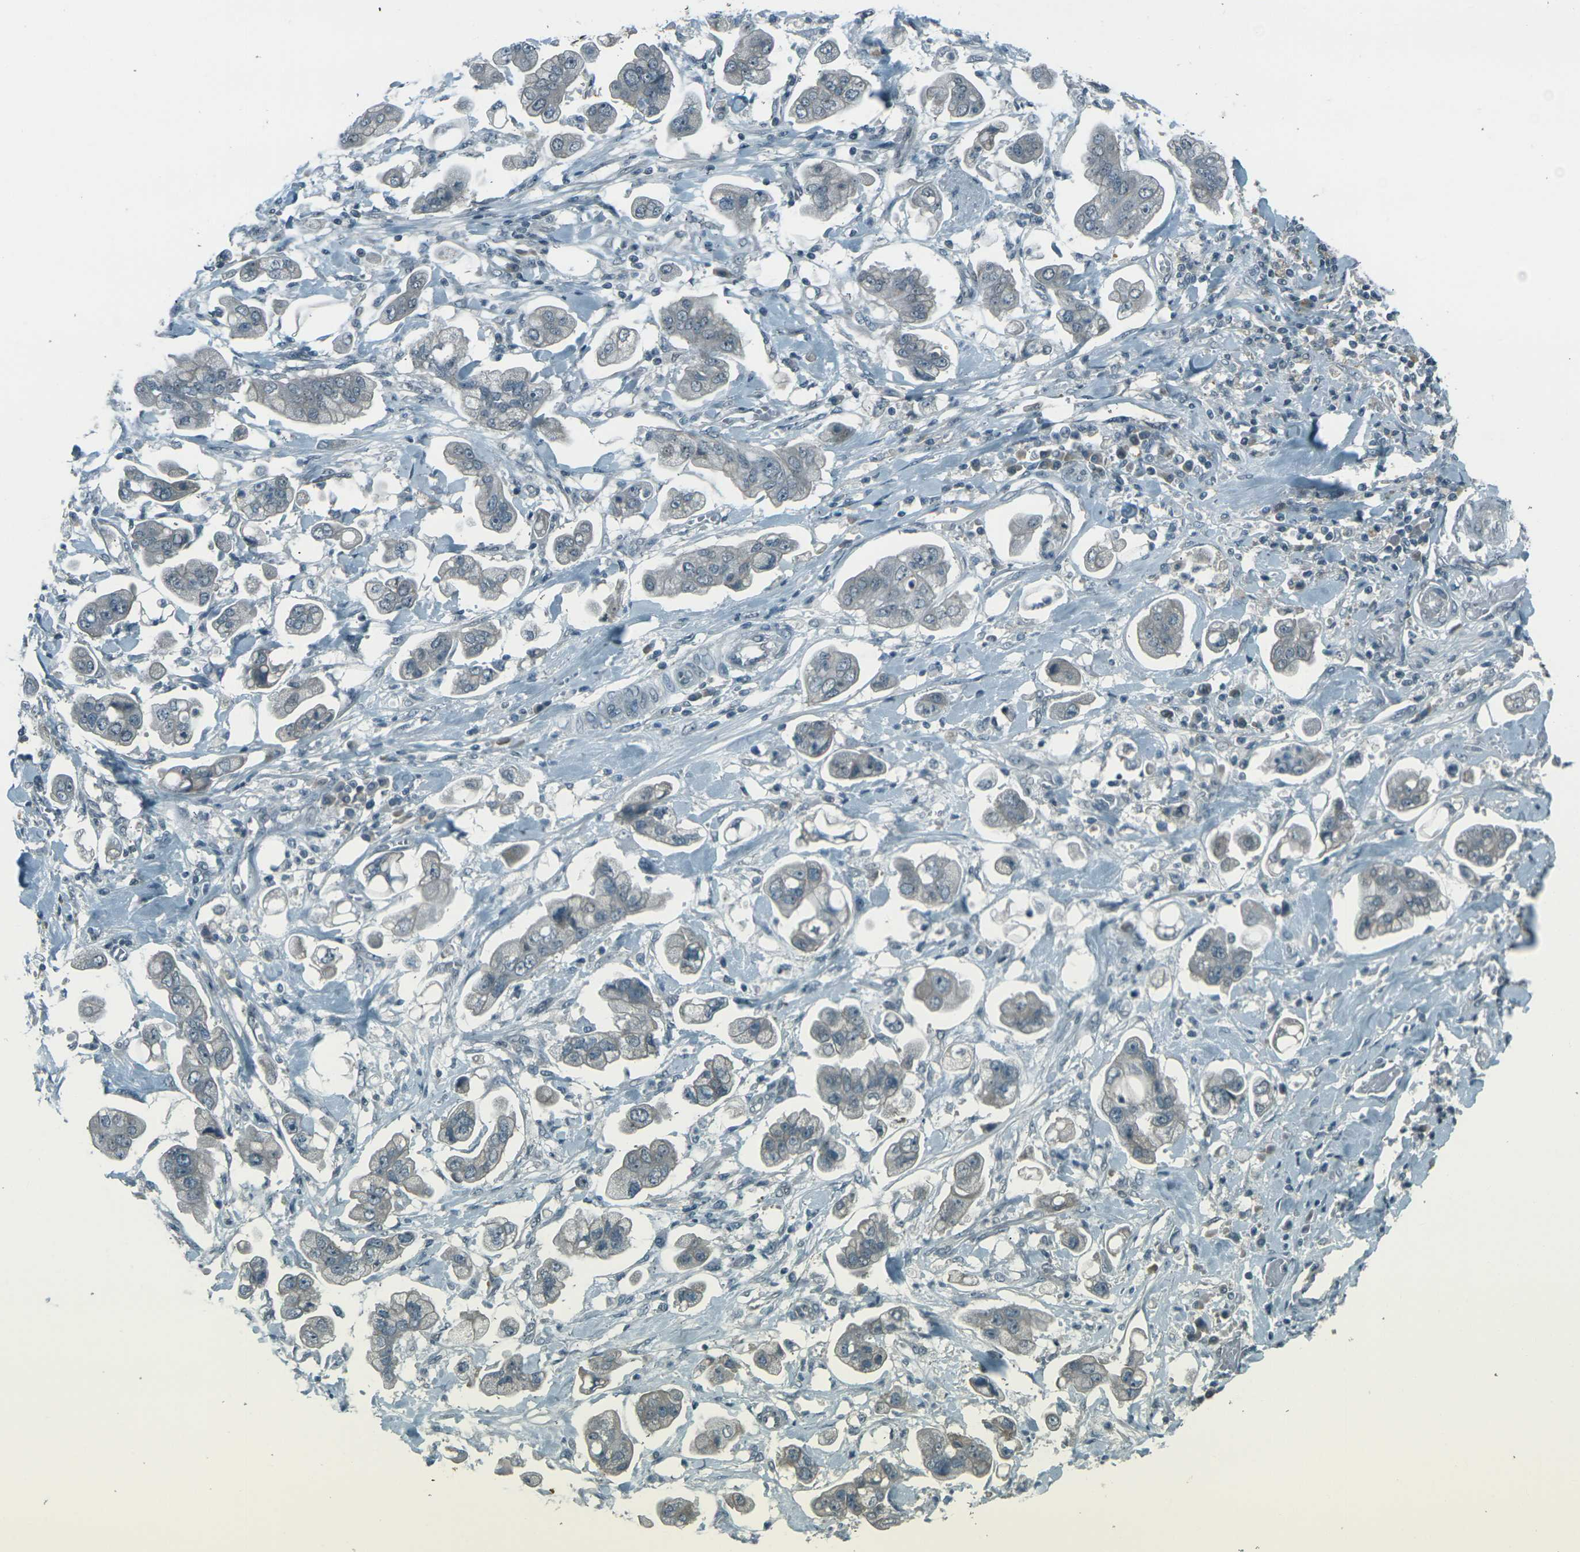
{"staining": {"intensity": "weak", "quantity": "<25%", "location": "cytoplasmic/membranous"}, "tissue": "stomach cancer", "cell_type": "Tumor cells", "image_type": "cancer", "snomed": [{"axis": "morphology", "description": "Adenocarcinoma, NOS"}, {"axis": "topography", "description": "Stomach"}], "caption": "Immunohistochemistry photomicrograph of neoplastic tissue: human stomach cancer stained with DAB shows no significant protein expression in tumor cells.", "gene": "GPR19", "patient": {"sex": "male", "age": 62}}